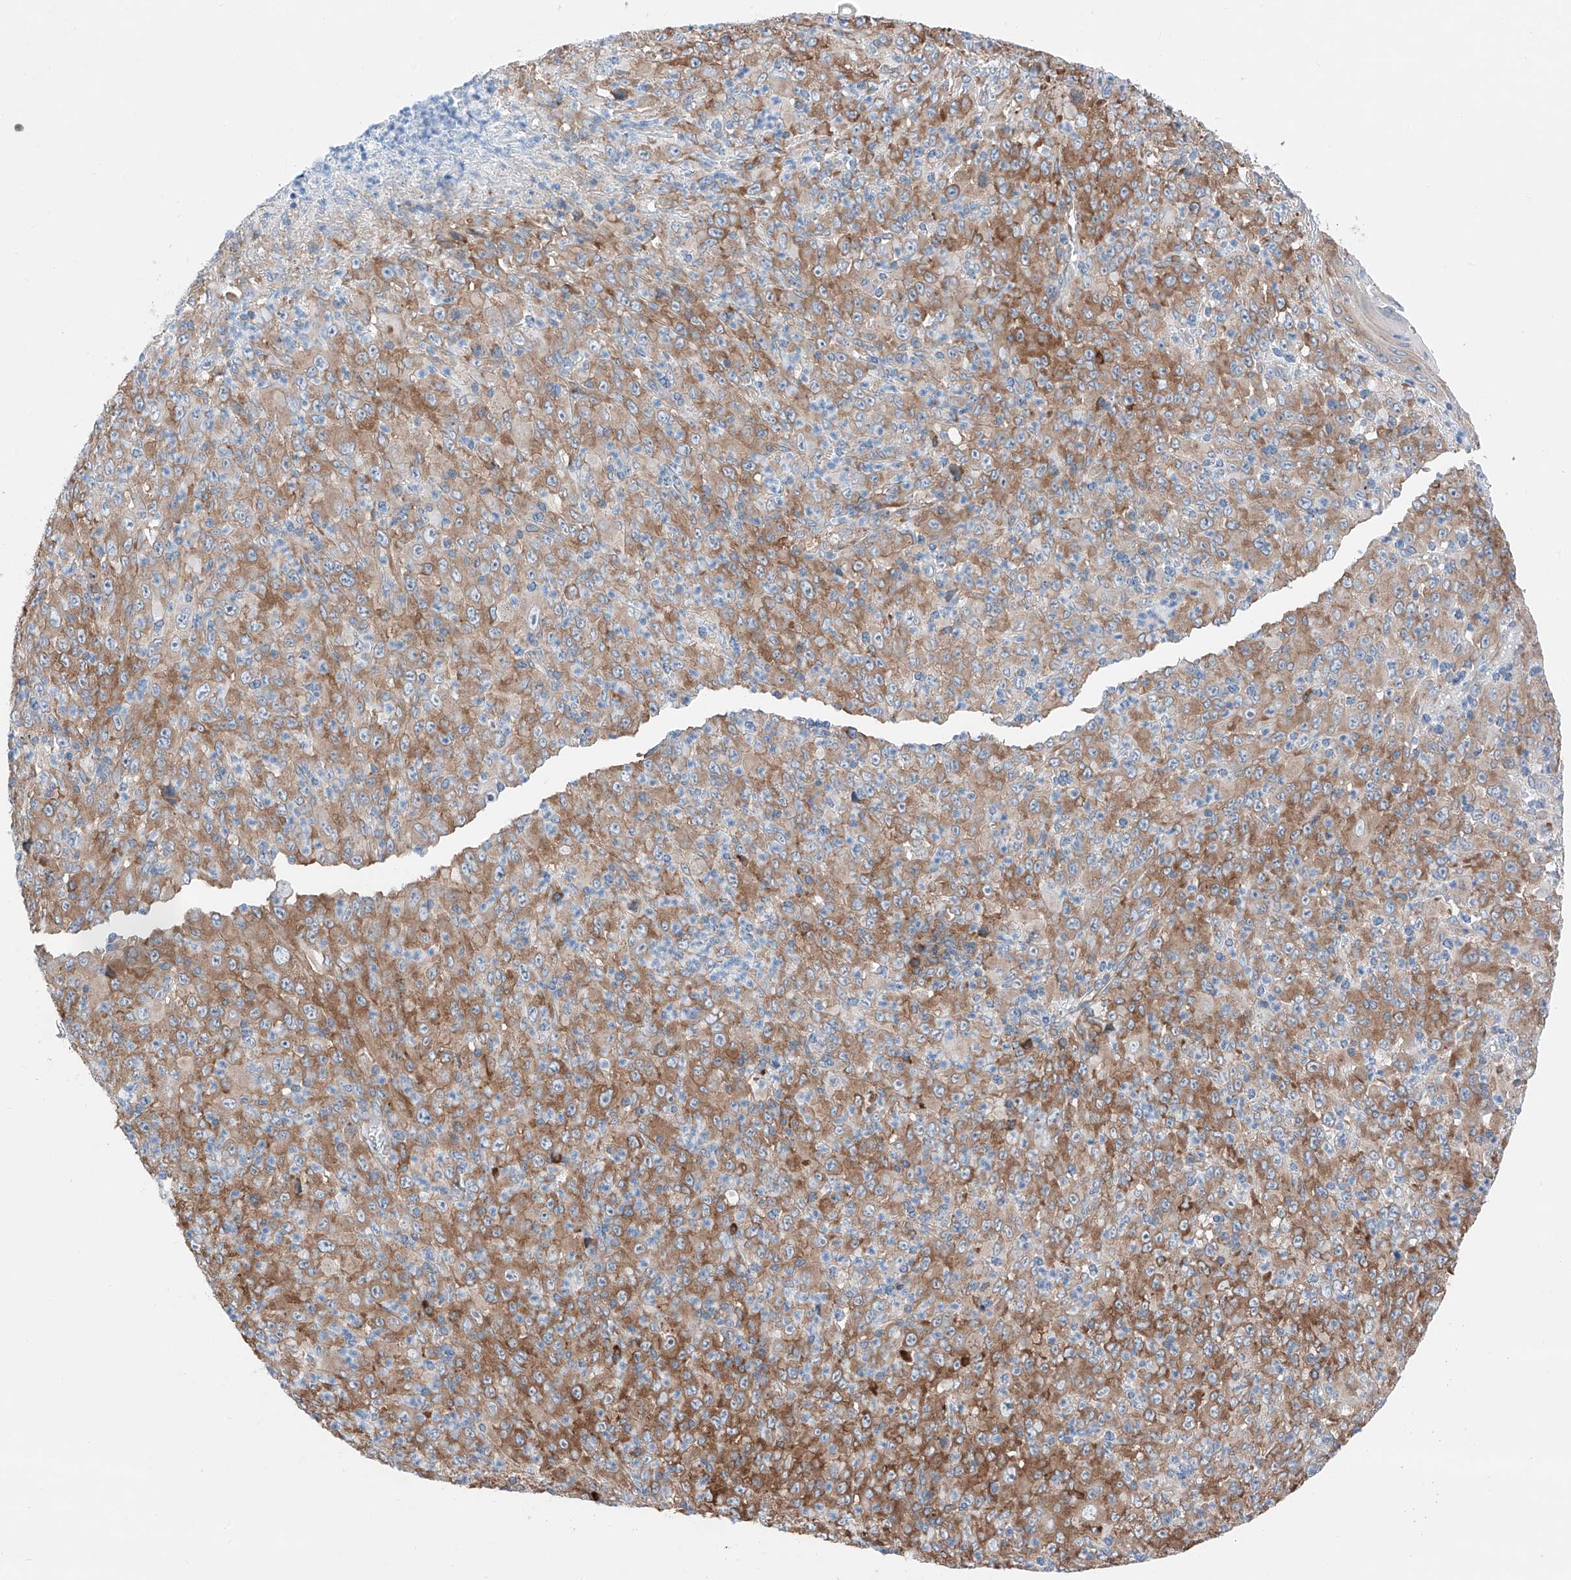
{"staining": {"intensity": "moderate", "quantity": ">75%", "location": "cytoplasmic/membranous"}, "tissue": "melanoma", "cell_type": "Tumor cells", "image_type": "cancer", "snomed": [{"axis": "morphology", "description": "Malignant melanoma, Metastatic site"}, {"axis": "topography", "description": "Skin"}], "caption": "Tumor cells display medium levels of moderate cytoplasmic/membranous expression in approximately >75% of cells in human melanoma.", "gene": "CRELD1", "patient": {"sex": "female", "age": 56}}